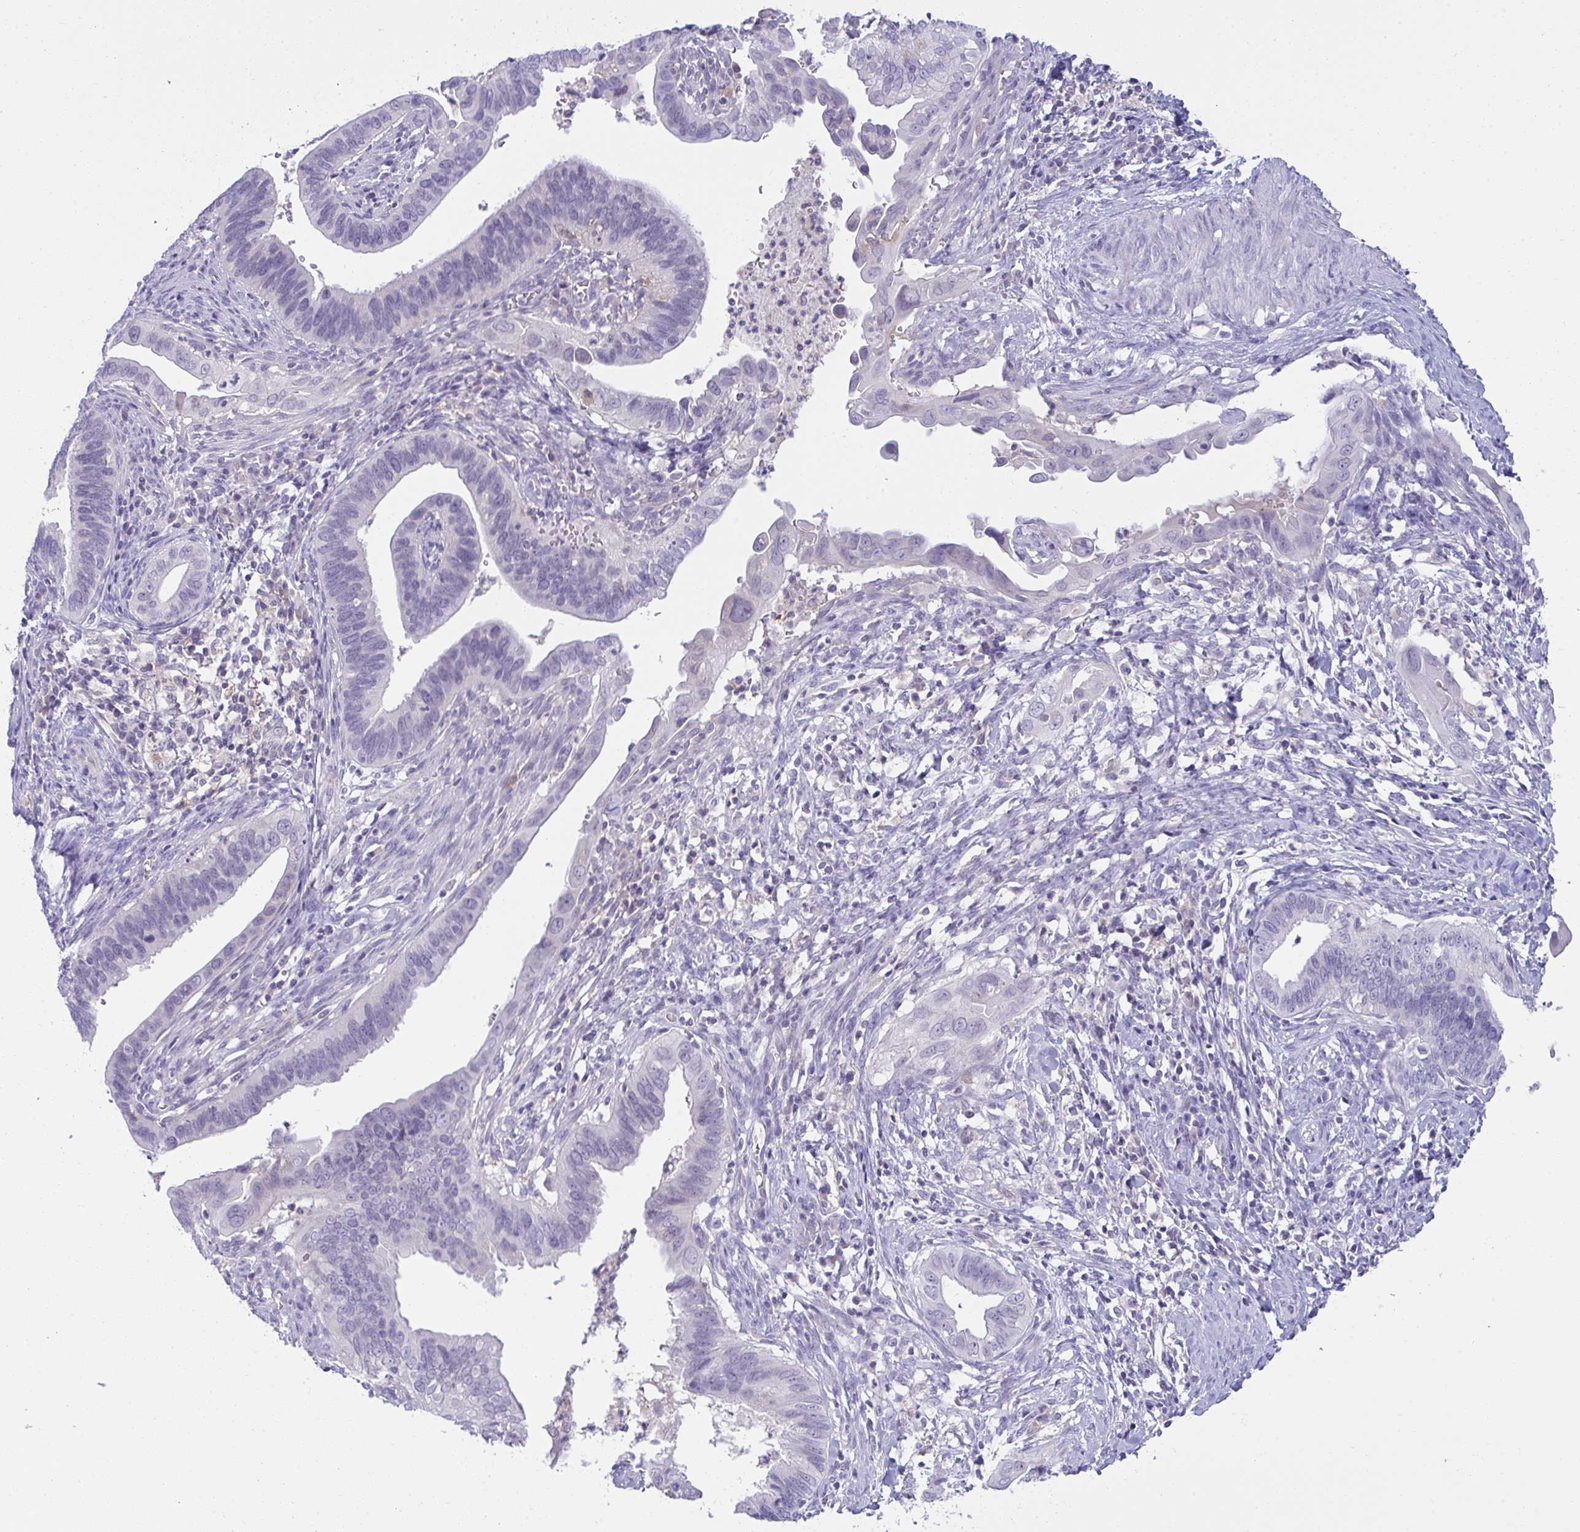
{"staining": {"intensity": "negative", "quantity": "none", "location": "none"}, "tissue": "cervical cancer", "cell_type": "Tumor cells", "image_type": "cancer", "snomed": [{"axis": "morphology", "description": "Adenocarcinoma, NOS"}, {"axis": "topography", "description": "Cervix"}], "caption": "Histopathology image shows no protein expression in tumor cells of cervical adenocarcinoma tissue.", "gene": "RGPD5", "patient": {"sex": "female", "age": 42}}